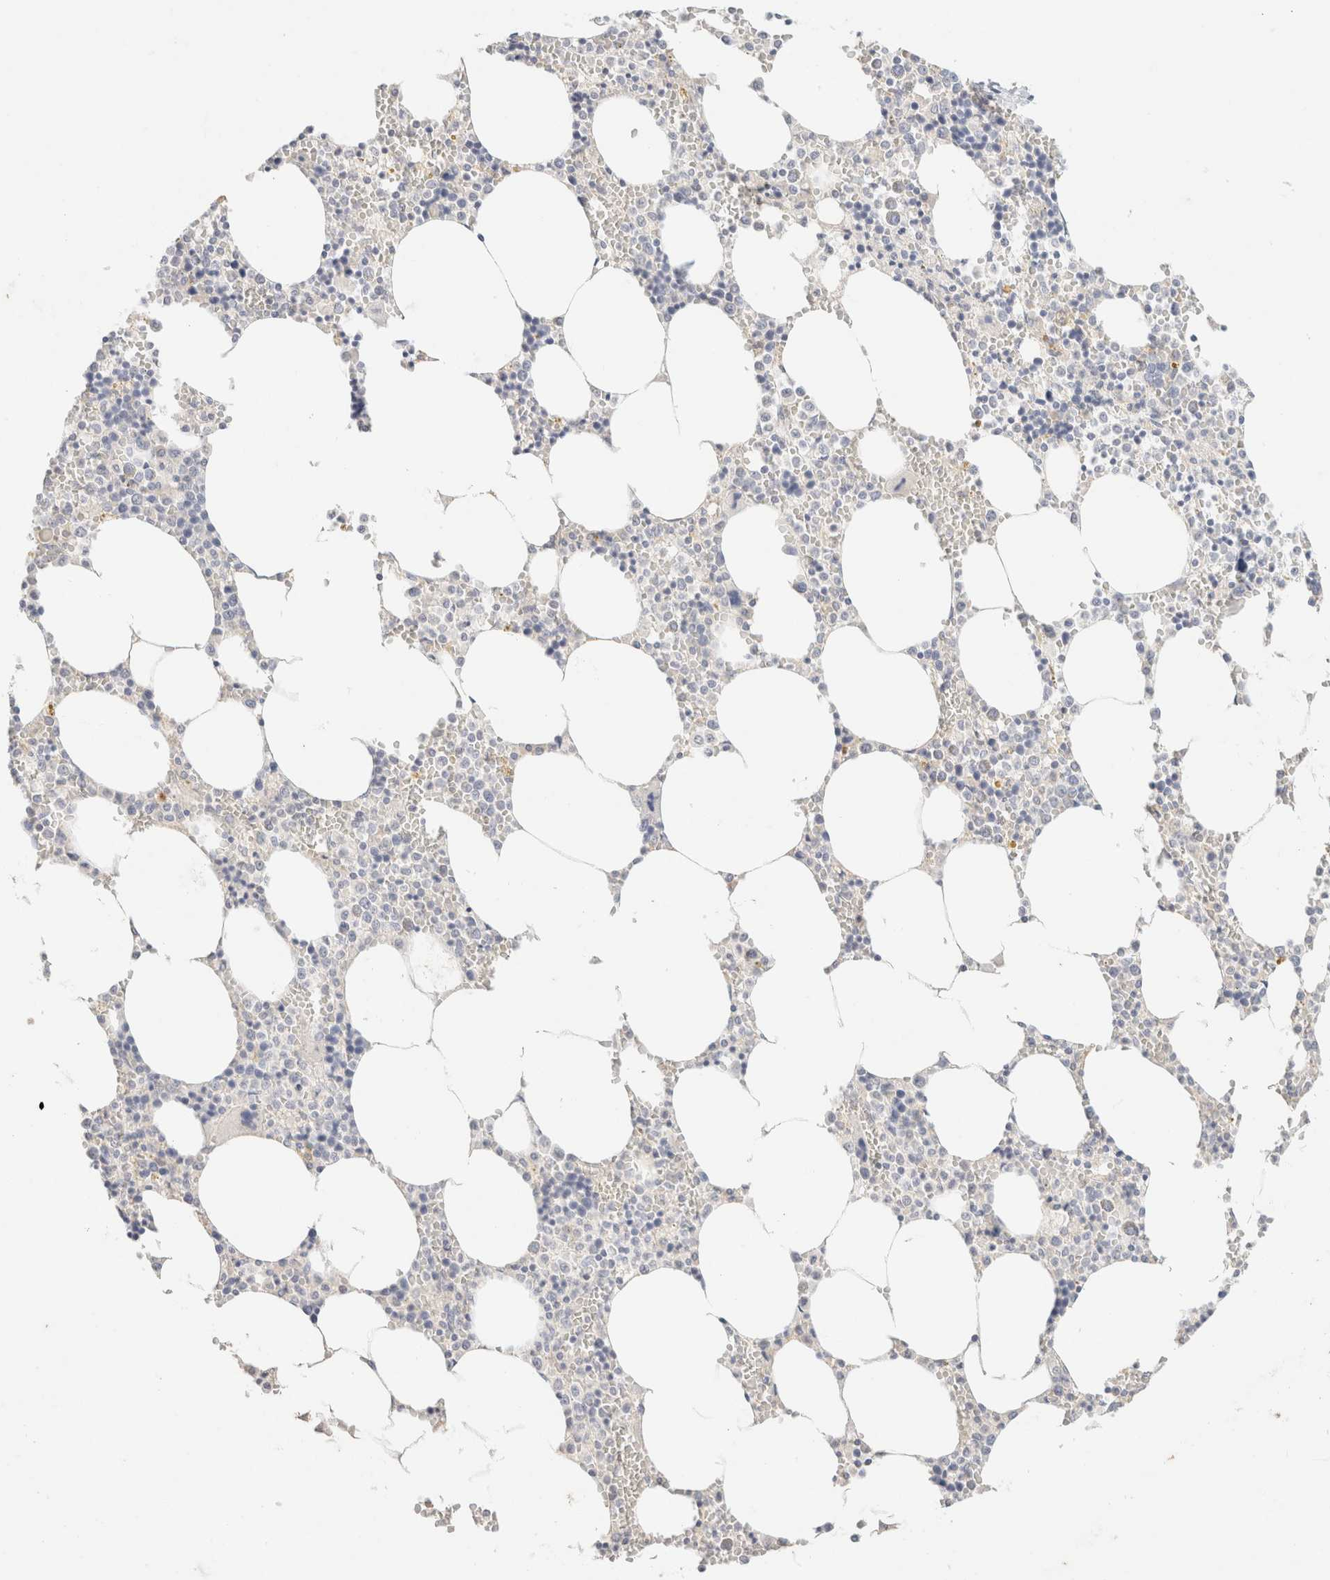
{"staining": {"intensity": "negative", "quantity": "none", "location": "none"}, "tissue": "bone marrow", "cell_type": "Hematopoietic cells", "image_type": "normal", "snomed": [{"axis": "morphology", "description": "Normal tissue, NOS"}, {"axis": "topography", "description": "Bone marrow"}], "caption": "DAB (3,3'-diaminobenzidine) immunohistochemical staining of normal bone marrow exhibits no significant staining in hematopoietic cells. Nuclei are stained in blue.", "gene": "CA12", "patient": {"sex": "male", "age": 70}}